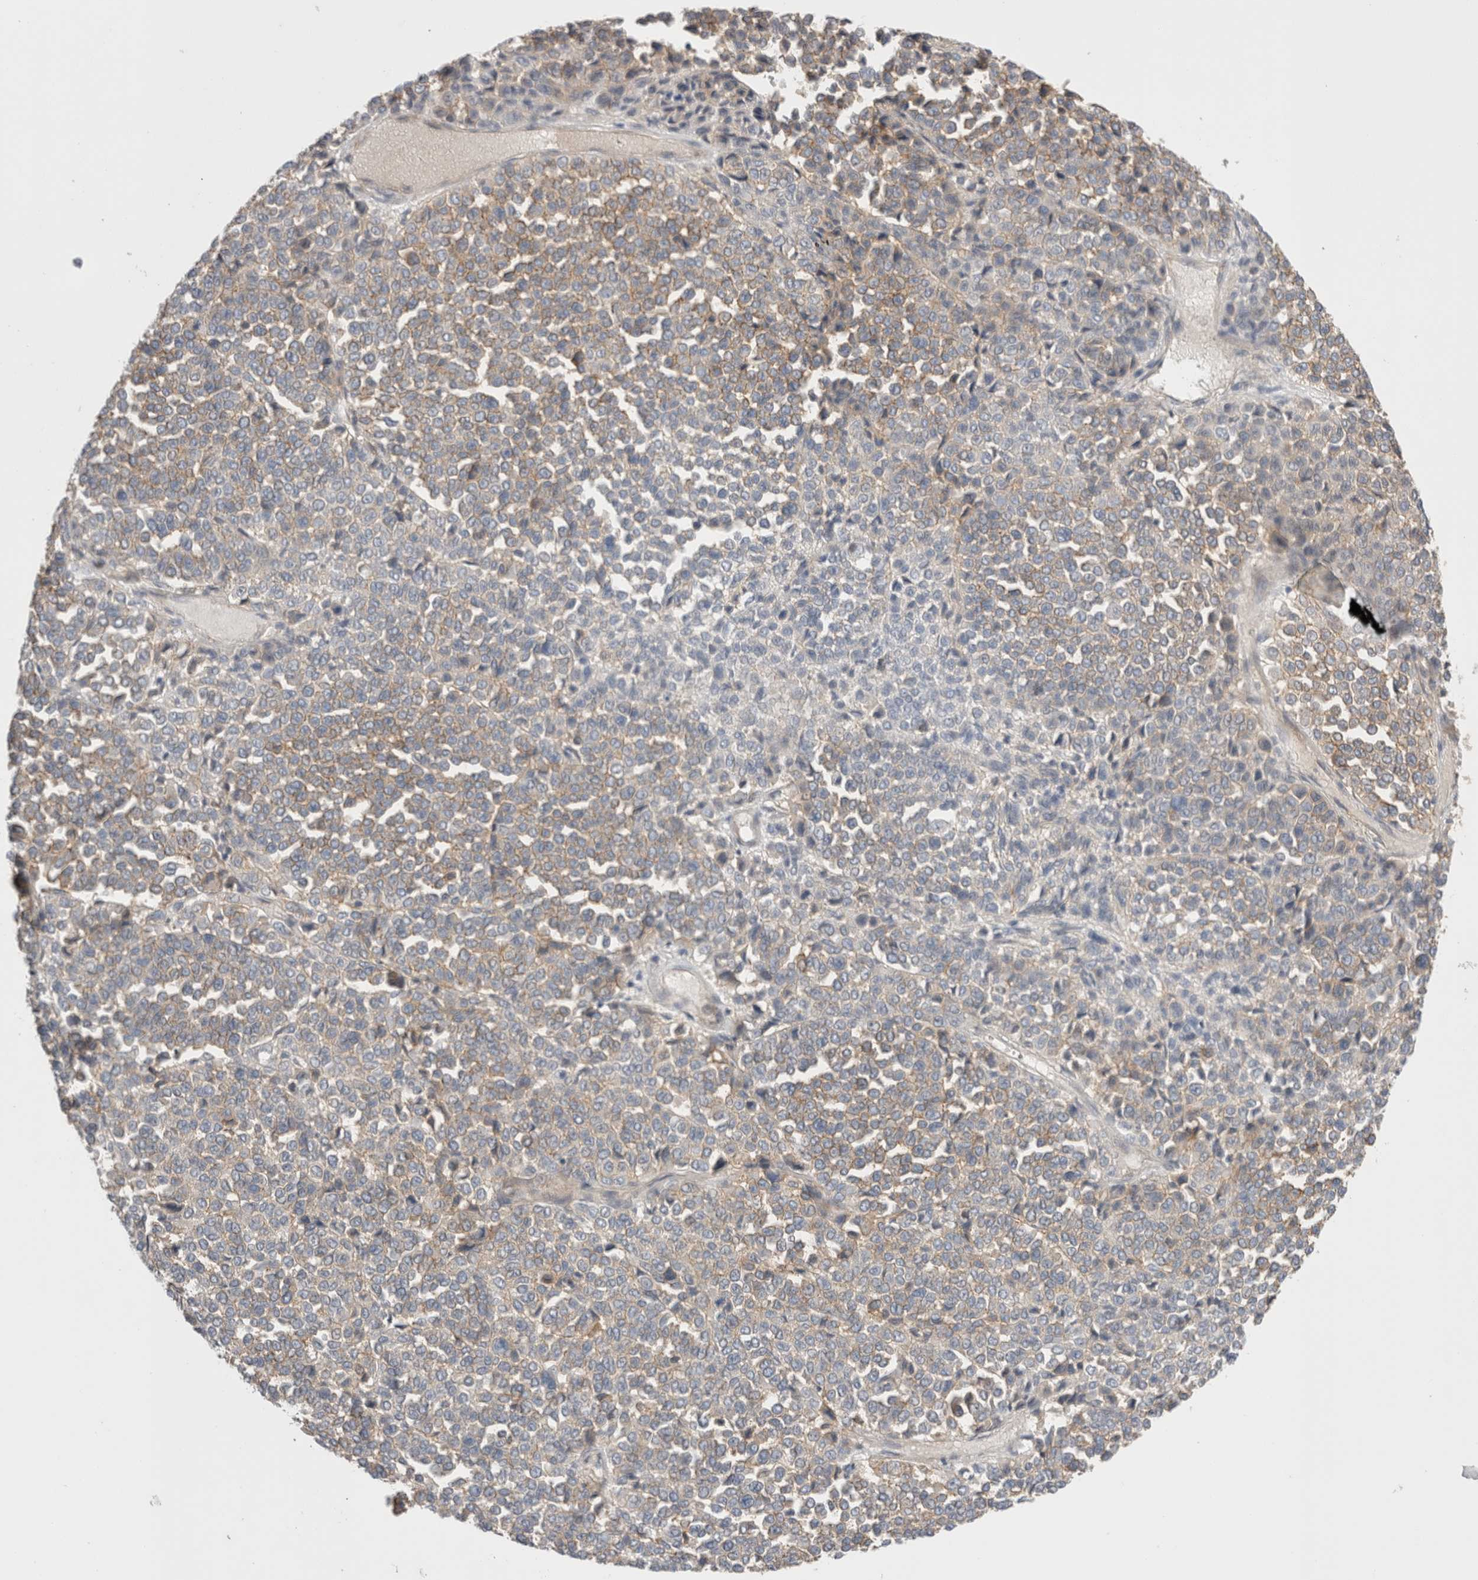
{"staining": {"intensity": "weak", "quantity": "25%-75%", "location": "cytoplasmic/membranous"}, "tissue": "melanoma", "cell_type": "Tumor cells", "image_type": "cancer", "snomed": [{"axis": "morphology", "description": "Malignant melanoma, Metastatic site"}, {"axis": "topography", "description": "Pancreas"}], "caption": "There is low levels of weak cytoplasmic/membranous staining in tumor cells of malignant melanoma (metastatic site), as demonstrated by immunohistochemical staining (brown color).", "gene": "VANGL1", "patient": {"sex": "female", "age": 30}}